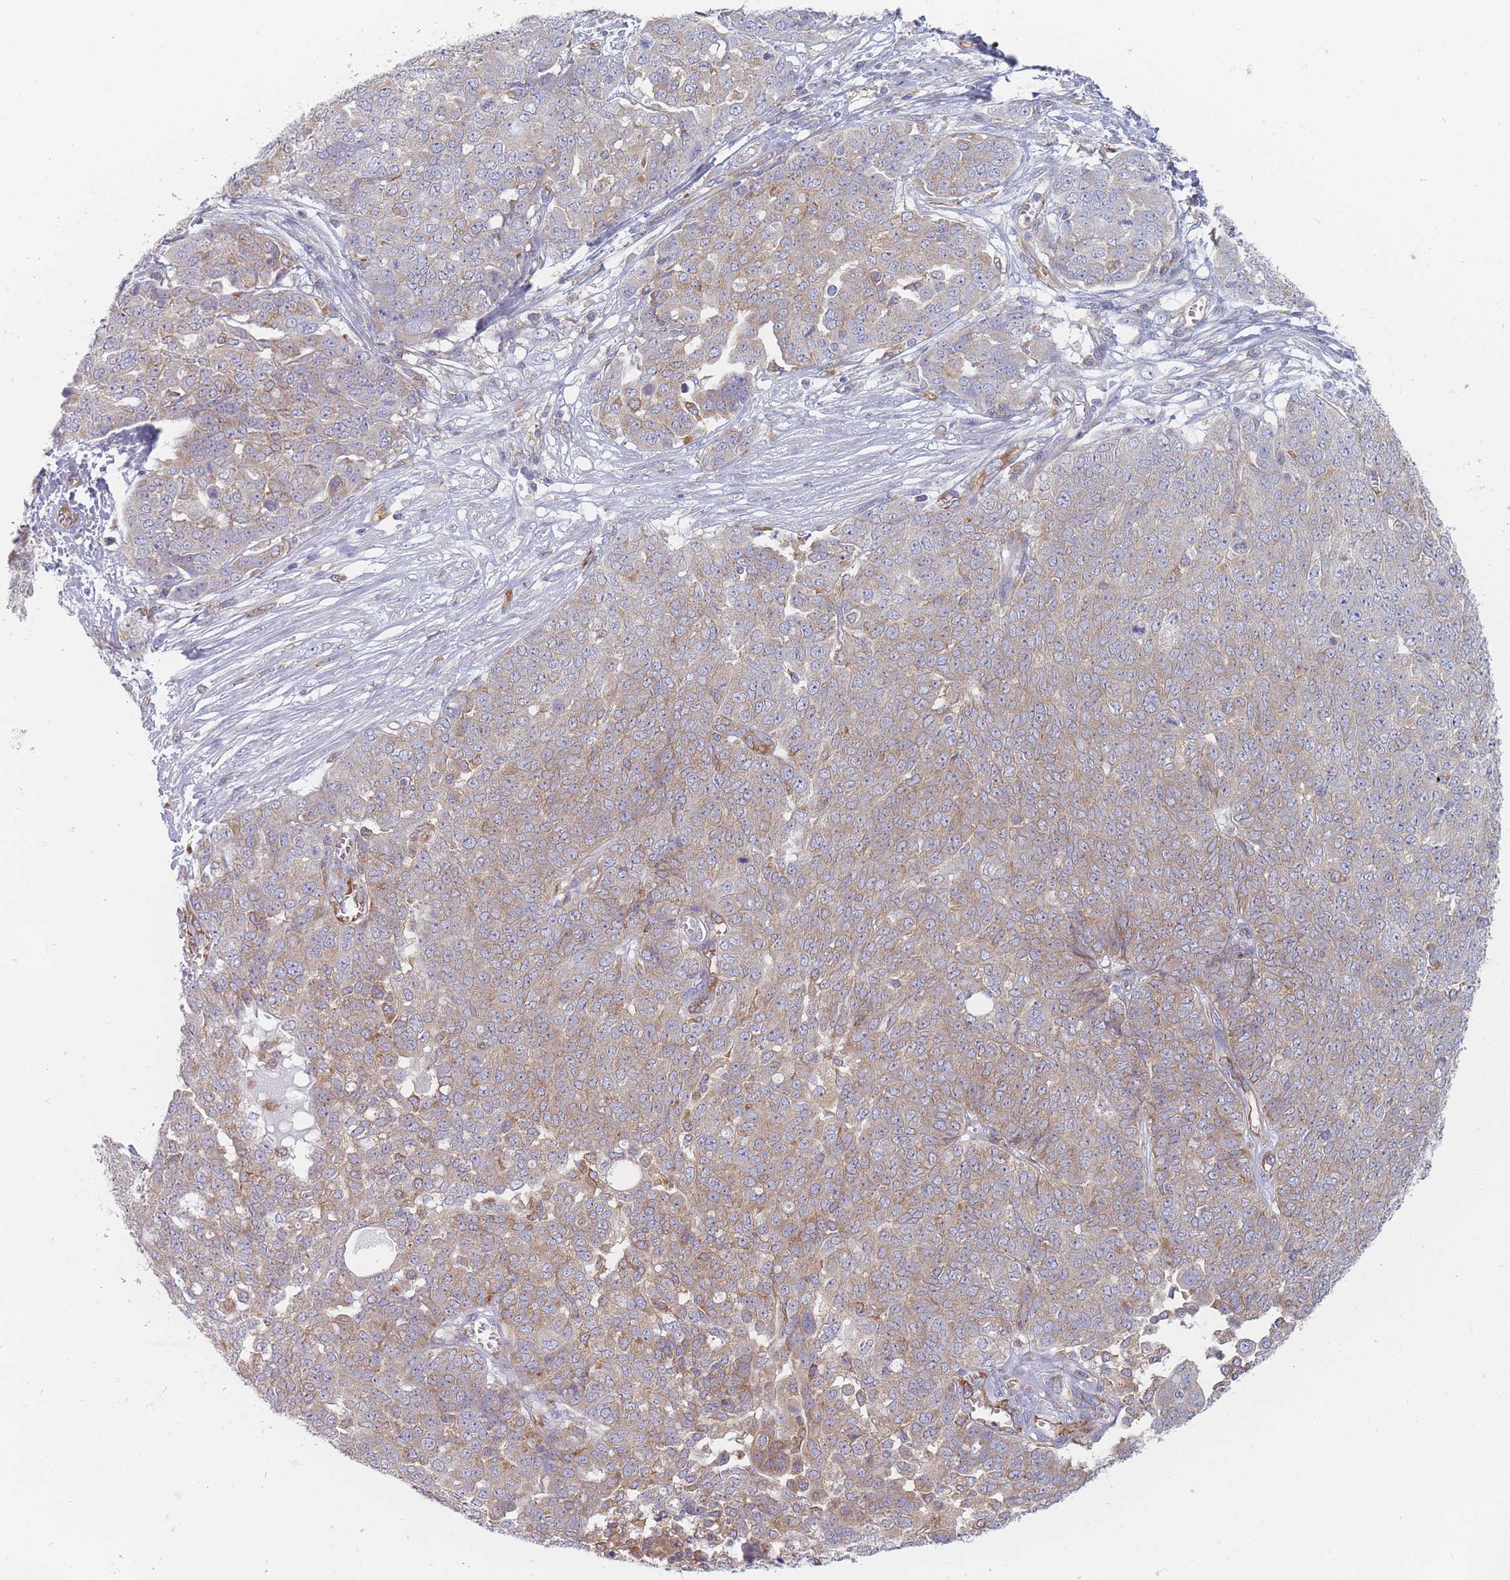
{"staining": {"intensity": "moderate", "quantity": "25%-75%", "location": "cytoplasmic/membranous"}, "tissue": "ovarian cancer", "cell_type": "Tumor cells", "image_type": "cancer", "snomed": [{"axis": "morphology", "description": "Cystadenocarcinoma, serous, NOS"}, {"axis": "topography", "description": "Soft tissue"}, {"axis": "topography", "description": "Ovary"}], "caption": "This photomicrograph displays immunohistochemistry (IHC) staining of human serous cystadenocarcinoma (ovarian), with medium moderate cytoplasmic/membranous positivity in approximately 25%-75% of tumor cells.", "gene": "MAP1S", "patient": {"sex": "female", "age": 57}}